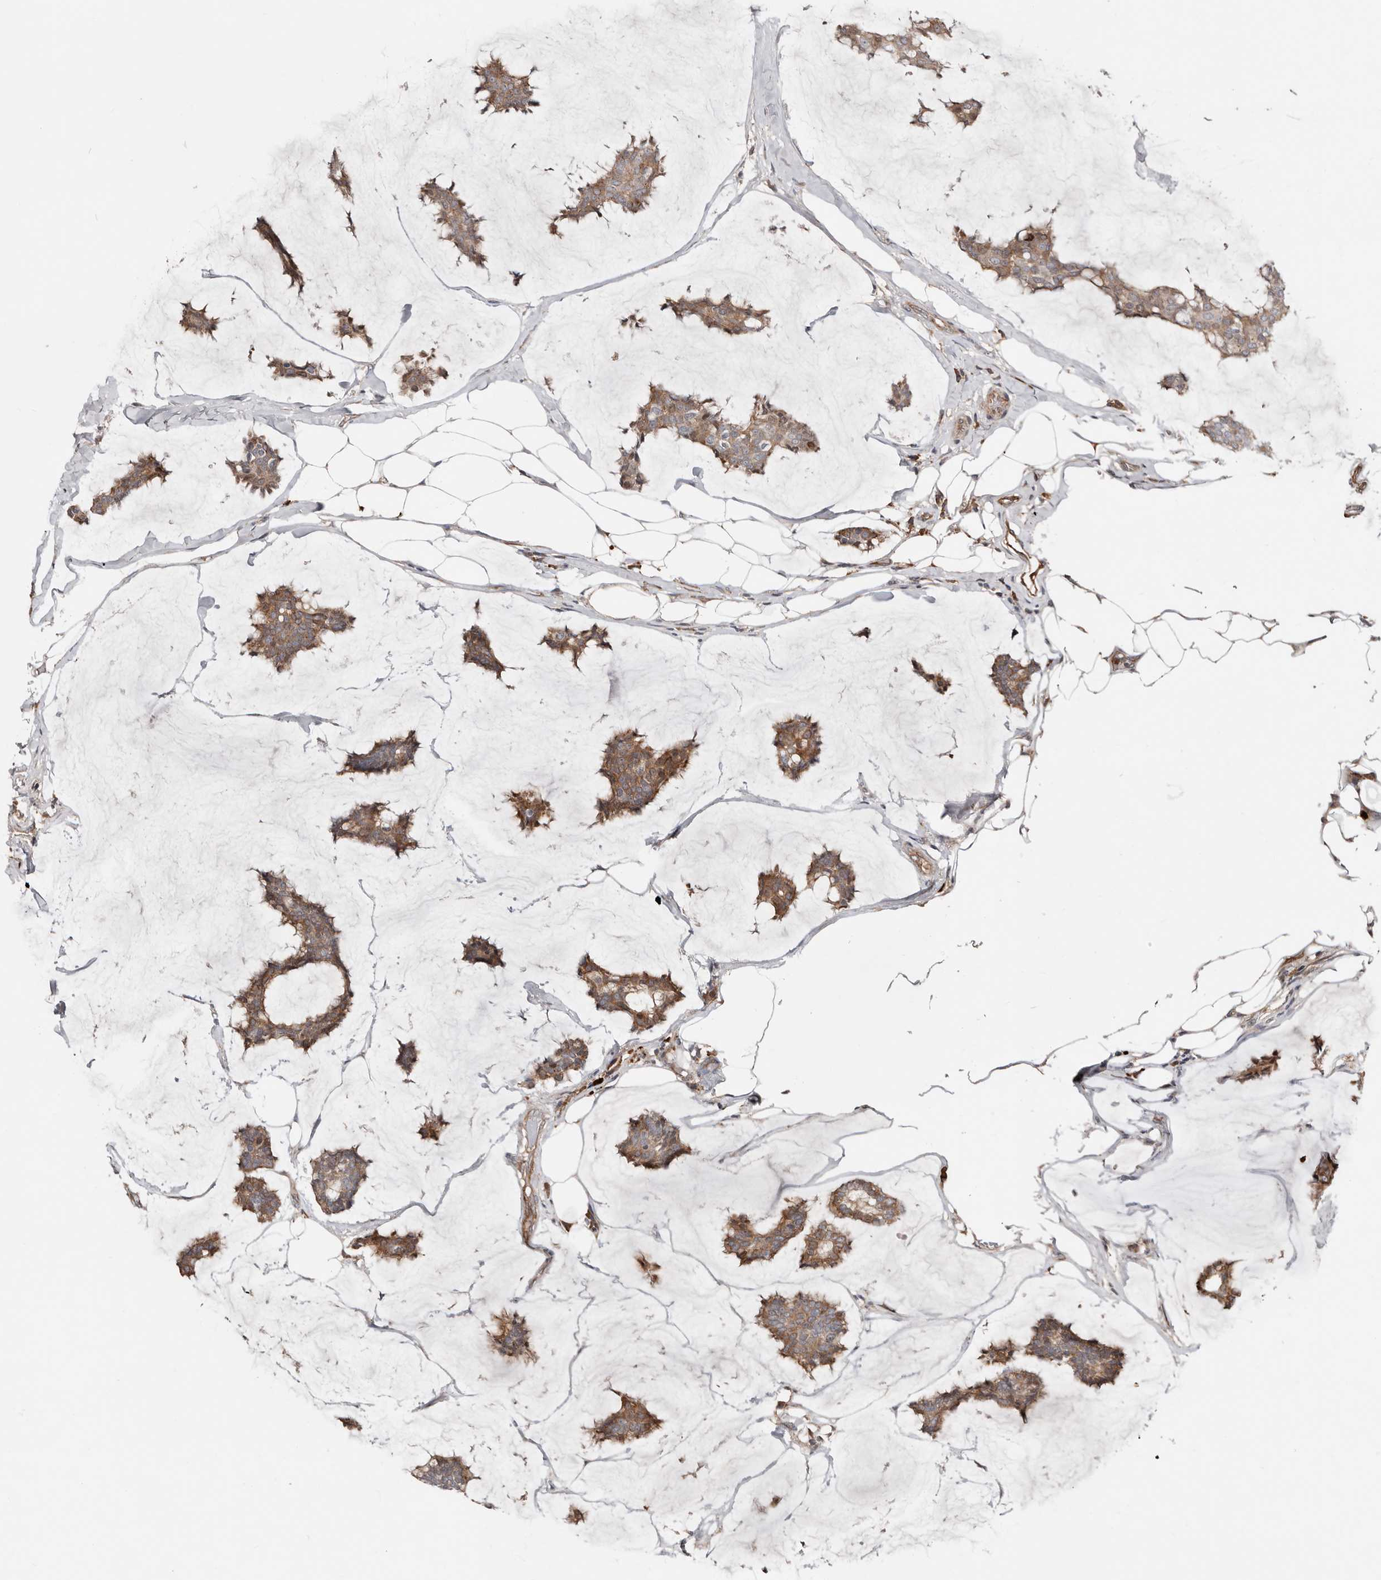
{"staining": {"intensity": "moderate", "quantity": ">75%", "location": "cytoplasmic/membranous"}, "tissue": "breast cancer", "cell_type": "Tumor cells", "image_type": "cancer", "snomed": [{"axis": "morphology", "description": "Duct carcinoma"}, {"axis": "topography", "description": "Breast"}], "caption": "IHC of breast cancer reveals medium levels of moderate cytoplasmic/membranous expression in about >75% of tumor cells.", "gene": "SMYD4", "patient": {"sex": "female", "age": 93}}